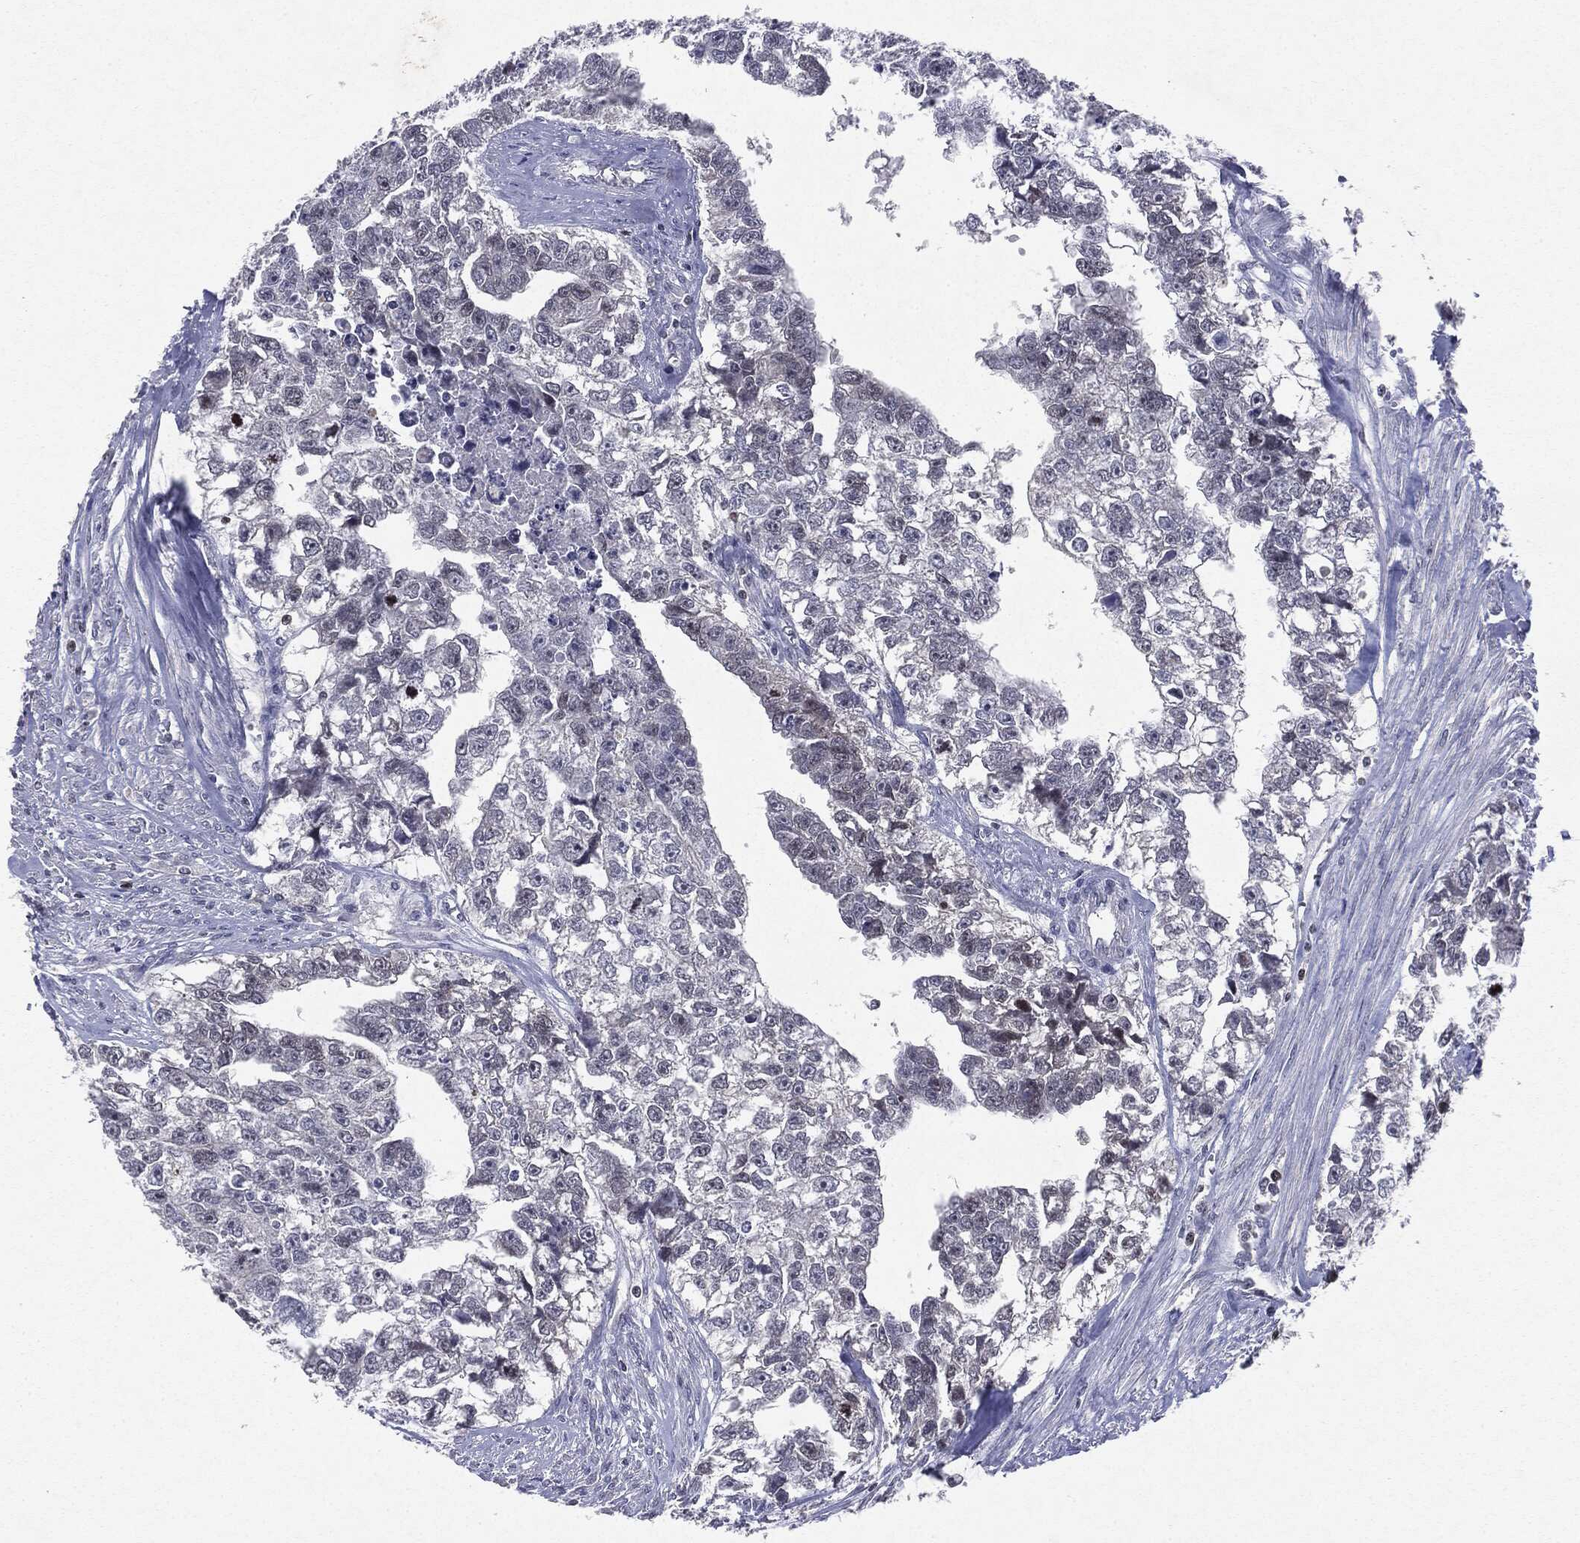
{"staining": {"intensity": "negative", "quantity": "none", "location": "none"}, "tissue": "testis cancer", "cell_type": "Tumor cells", "image_type": "cancer", "snomed": [{"axis": "morphology", "description": "Carcinoma, Embryonal, NOS"}, {"axis": "morphology", "description": "Teratoma, malignant, NOS"}, {"axis": "topography", "description": "Testis"}], "caption": "The immunohistochemistry (IHC) image has no significant expression in tumor cells of embryonal carcinoma (testis) tissue.", "gene": "KIF2C", "patient": {"sex": "male", "age": 44}}